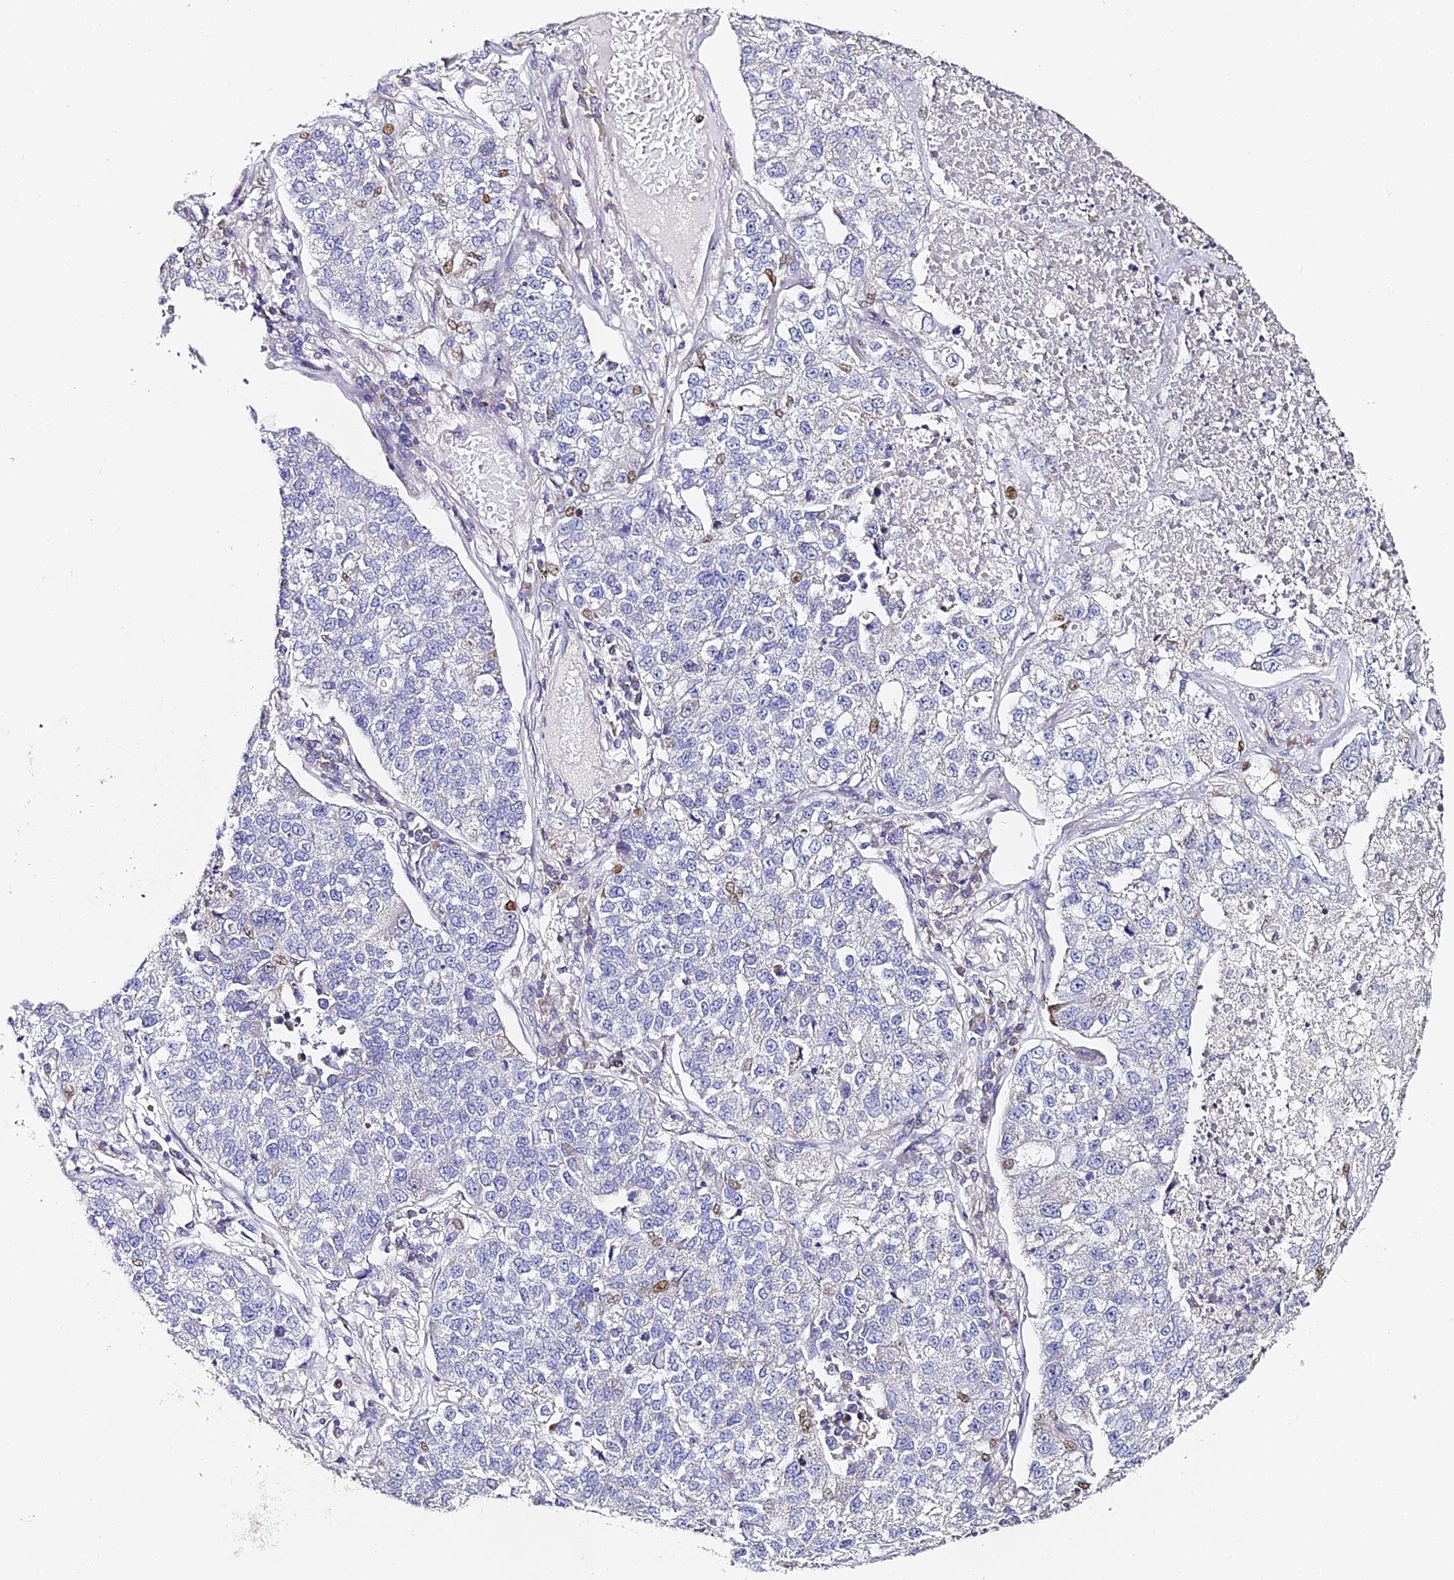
{"staining": {"intensity": "negative", "quantity": "none", "location": "none"}, "tissue": "lung cancer", "cell_type": "Tumor cells", "image_type": "cancer", "snomed": [{"axis": "morphology", "description": "Adenocarcinoma, NOS"}, {"axis": "topography", "description": "Lung"}], "caption": "IHC of lung cancer demonstrates no positivity in tumor cells.", "gene": "SERP1", "patient": {"sex": "male", "age": 49}}